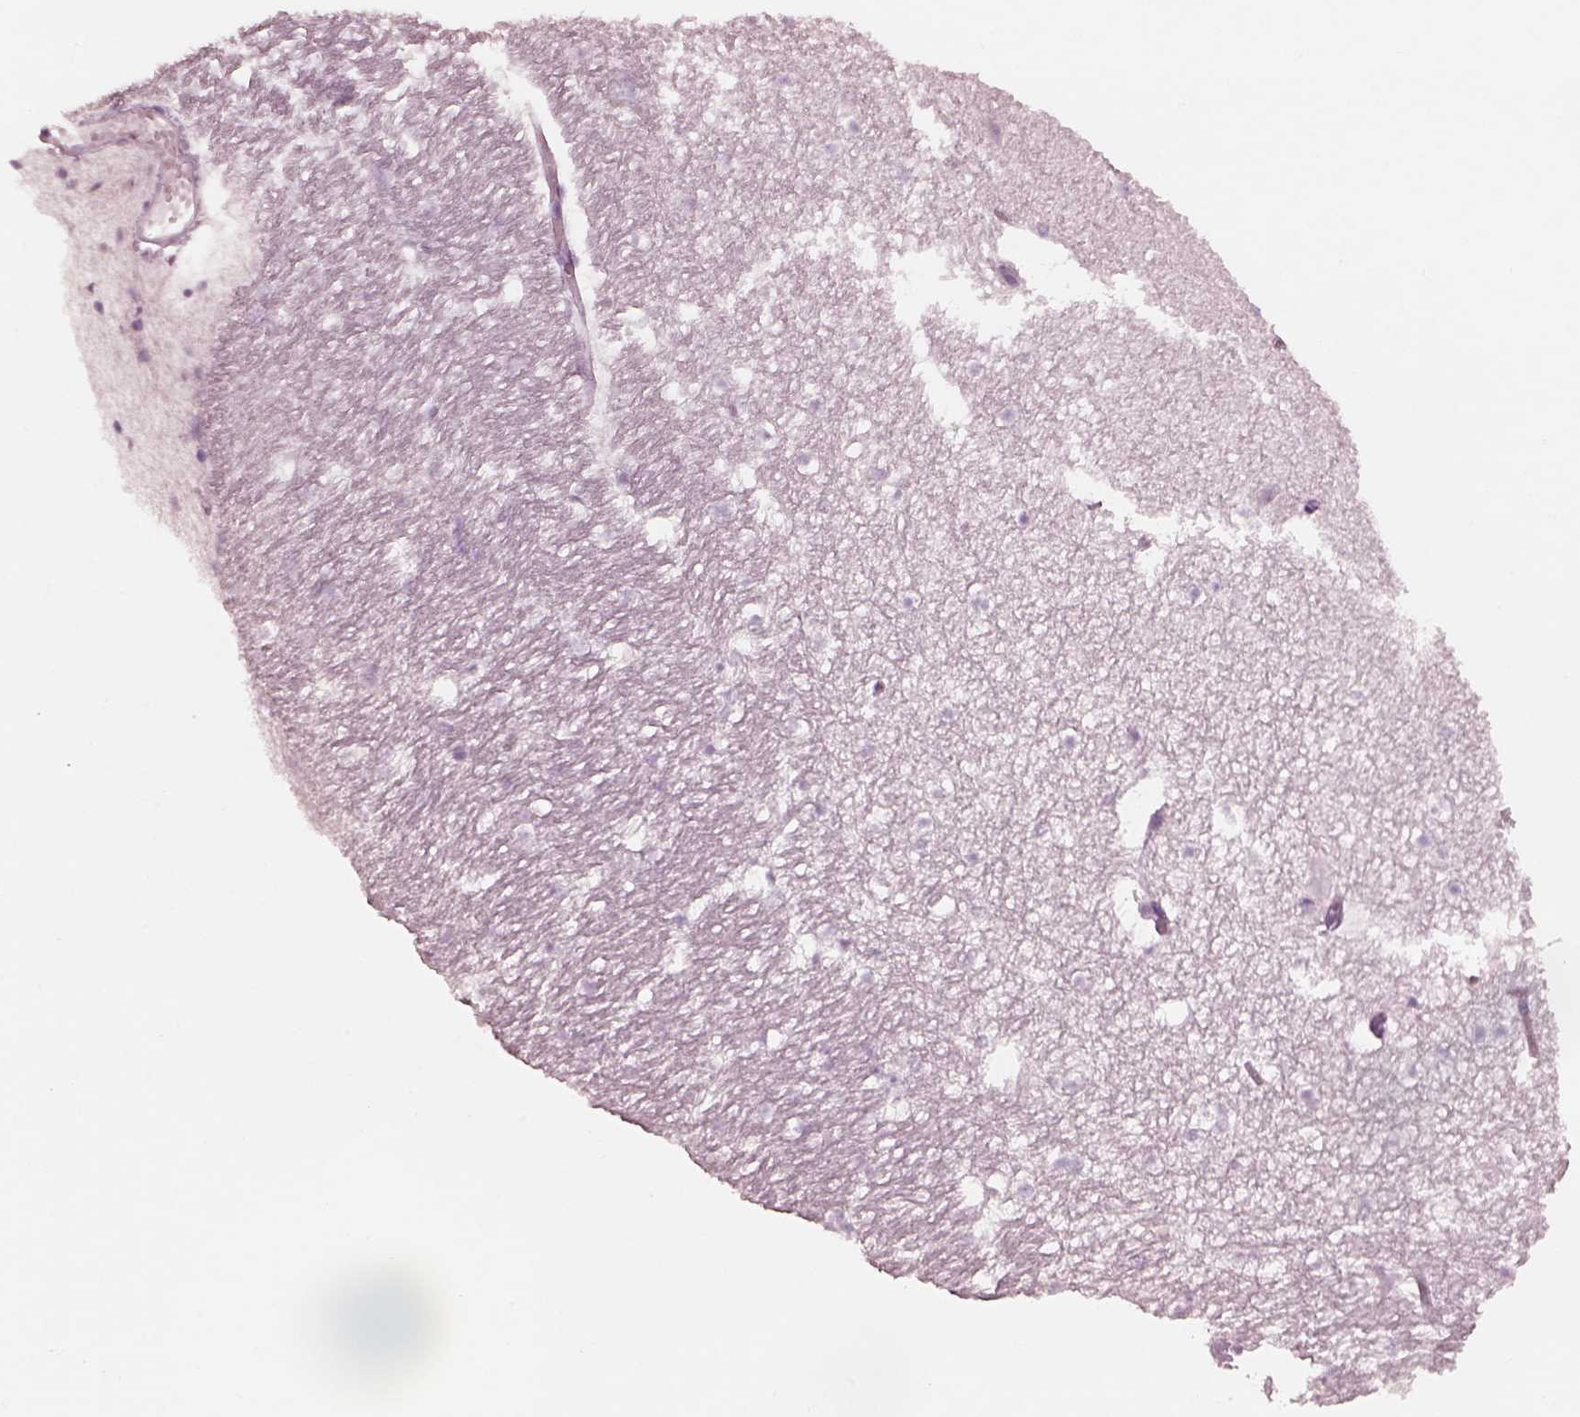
{"staining": {"intensity": "negative", "quantity": "none", "location": "none"}, "tissue": "hippocampus", "cell_type": "Glial cells", "image_type": "normal", "snomed": [{"axis": "morphology", "description": "Normal tissue, NOS"}, {"axis": "topography", "description": "Hippocampus"}], "caption": "This is an immunohistochemistry photomicrograph of normal human hippocampus. There is no expression in glial cells.", "gene": "PON3", "patient": {"sex": "male", "age": 26}}